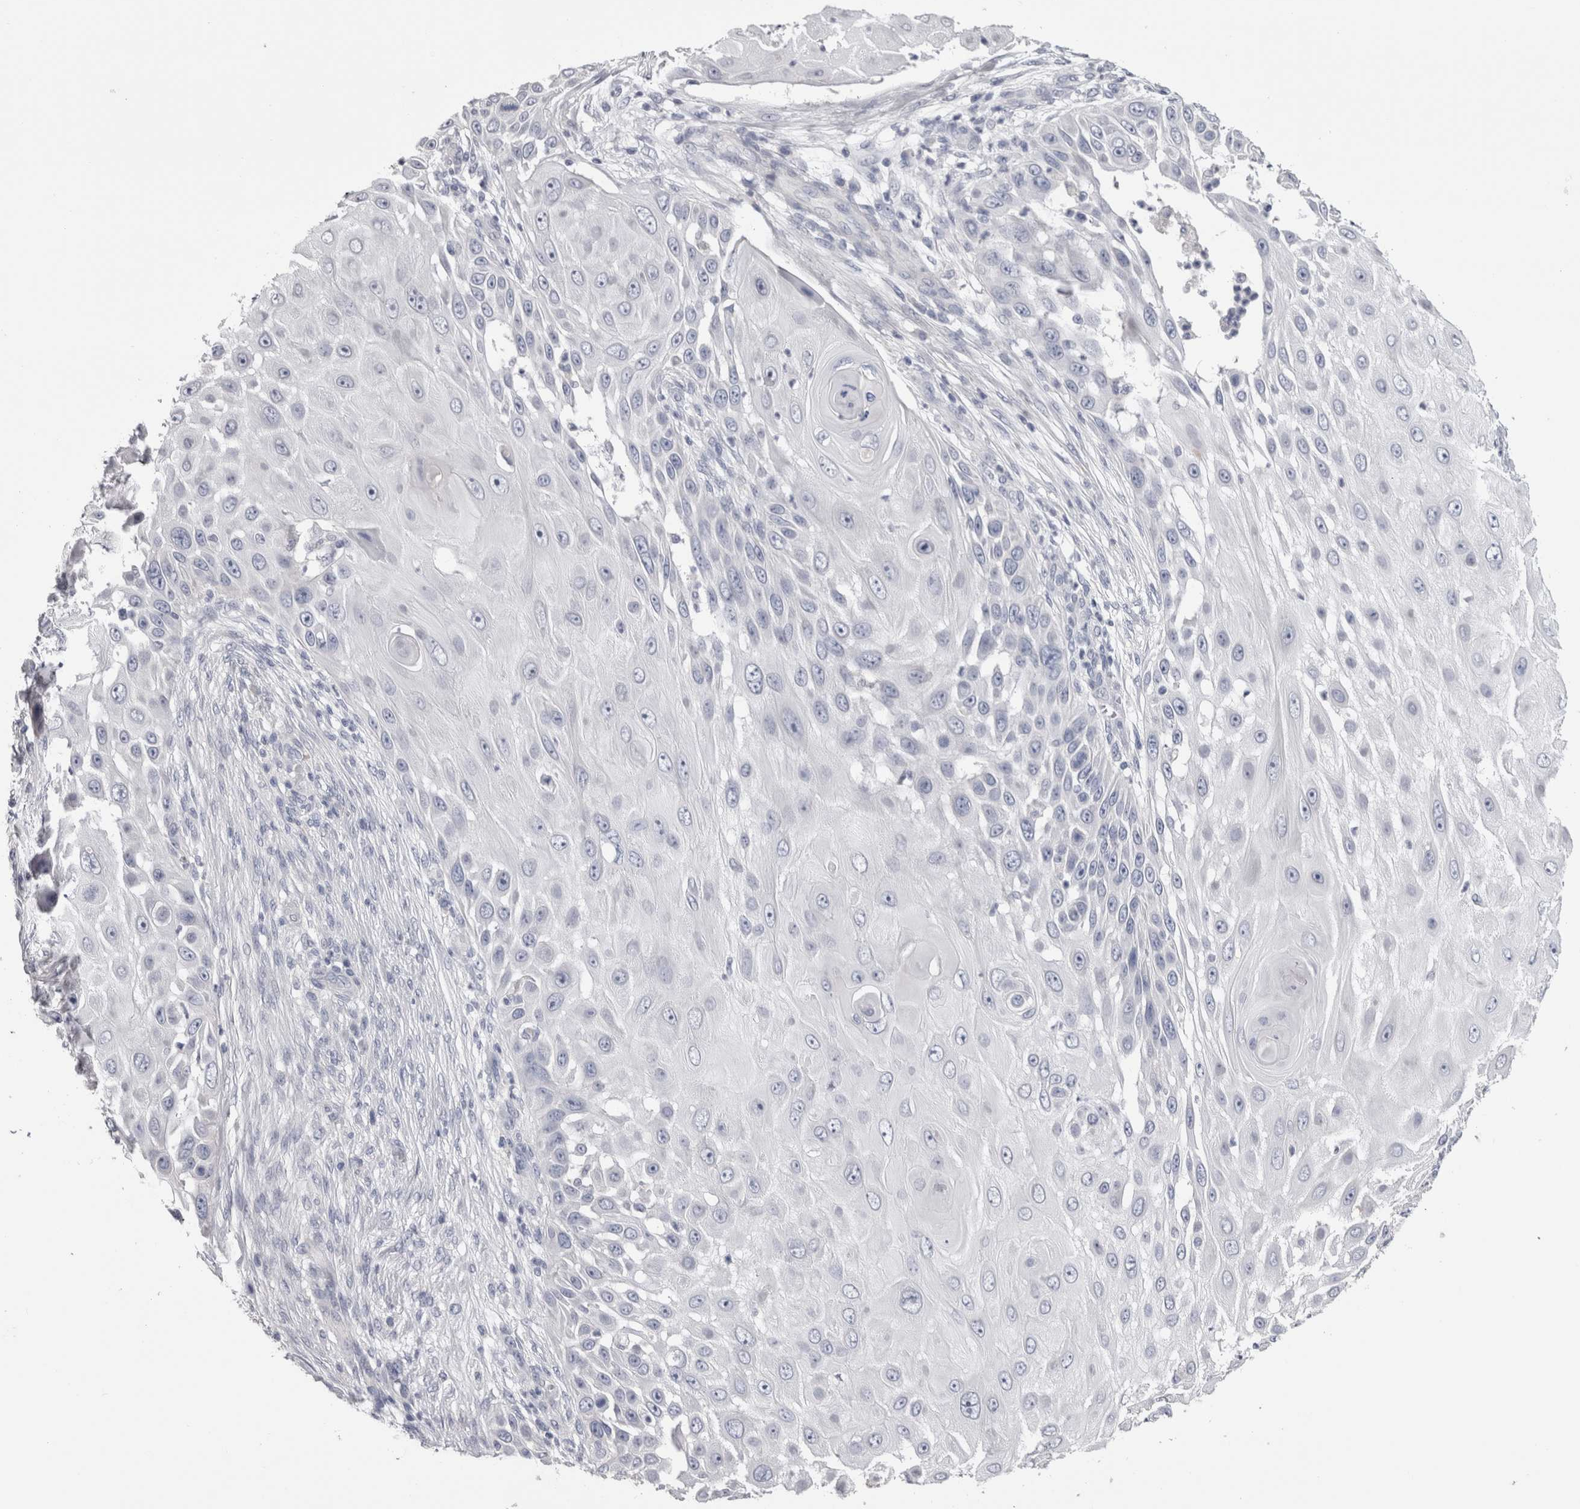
{"staining": {"intensity": "negative", "quantity": "none", "location": "none"}, "tissue": "skin cancer", "cell_type": "Tumor cells", "image_type": "cancer", "snomed": [{"axis": "morphology", "description": "Squamous cell carcinoma, NOS"}, {"axis": "topography", "description": "Skin"}], "caption": "Immunohistochemical staining of human skin cancer (squamous cell carcinoma) shows no significant staining in tumor cells.", "gene": "IL33", "patient": {"sex": "female", "age": 44}}